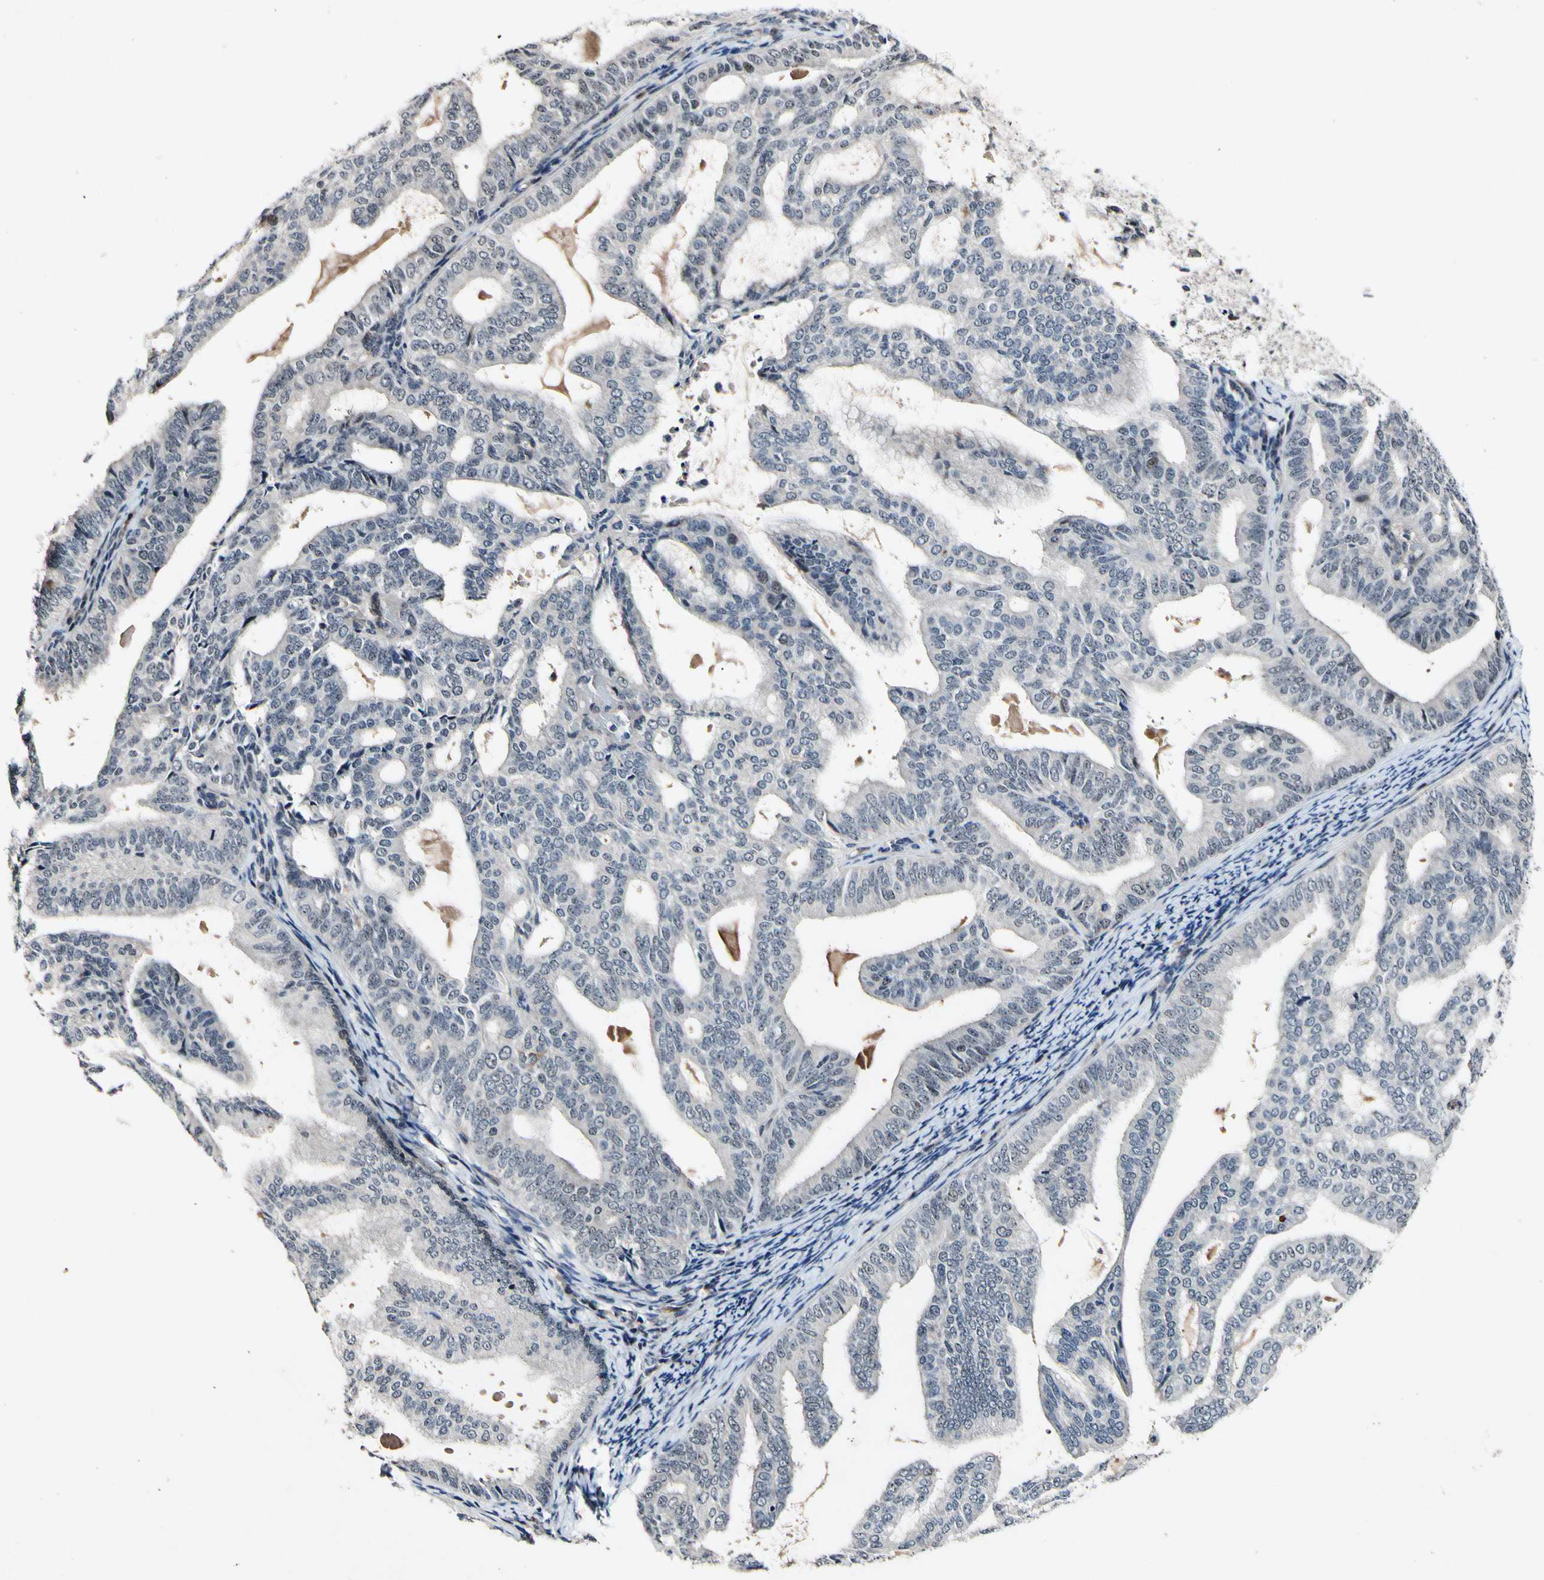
{"staining": {"intensity": "moderate", "quantity": "<25%", "location": "nuclear"}, "tissue": "endometrial cancer", "cell_type": "Tumor cells", "image_type": "cancer", "snomed": [{"axis": "morphology", "description": "Adenocarcinoma, NOS"}, {"axis": "topography", "description": "Endometrium"}], "caption": "Brown immunohistochemical staining in endometrial adenocarcinoma reveals moderate nuclear positivity in about <25% of tumor cells.", "gene": "POLR2F", "patient": {"sex": "female", "age": 58}}